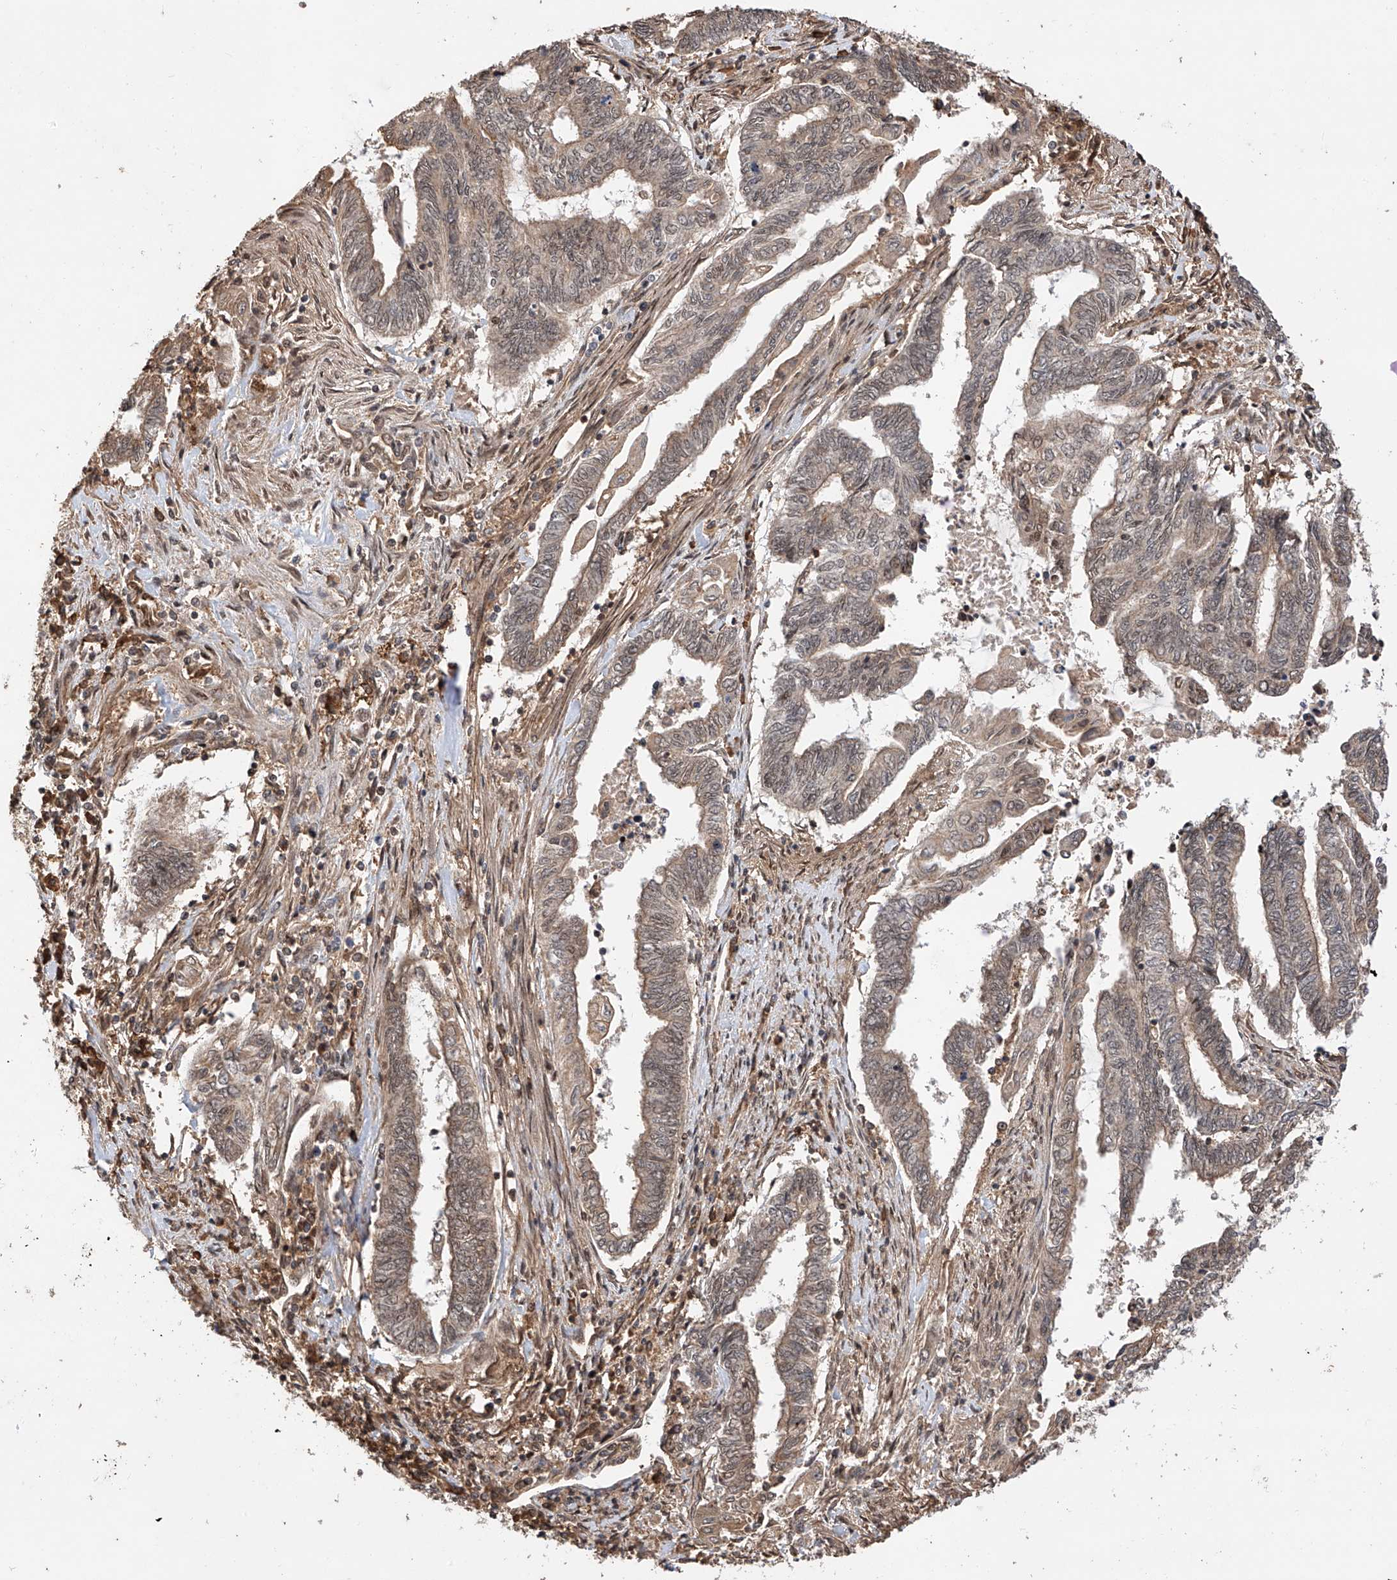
{"staining": {"intensity": "weak", "quantity": ">75%", "location": "cytoplasmic/membranous"}, "tissue": "endometrial cancer", "cell_type": "Tumor cells", "image_type": "cancer", "snomed": [{"axis": "morphology", "description": "Adenocarcinoma, NOS"}, {"axis": "topography", "description": "Uterus"}, {"axis": "topography", "description": "Endometrium"}], "caption": "Endometrial cancer (adenocarcinoma) stained for a protein shows weak cytoplasmic/membranous positivity in tumor cells.", "gene": "RILPL2", "patient": {"sex": "female", "age": 70}}